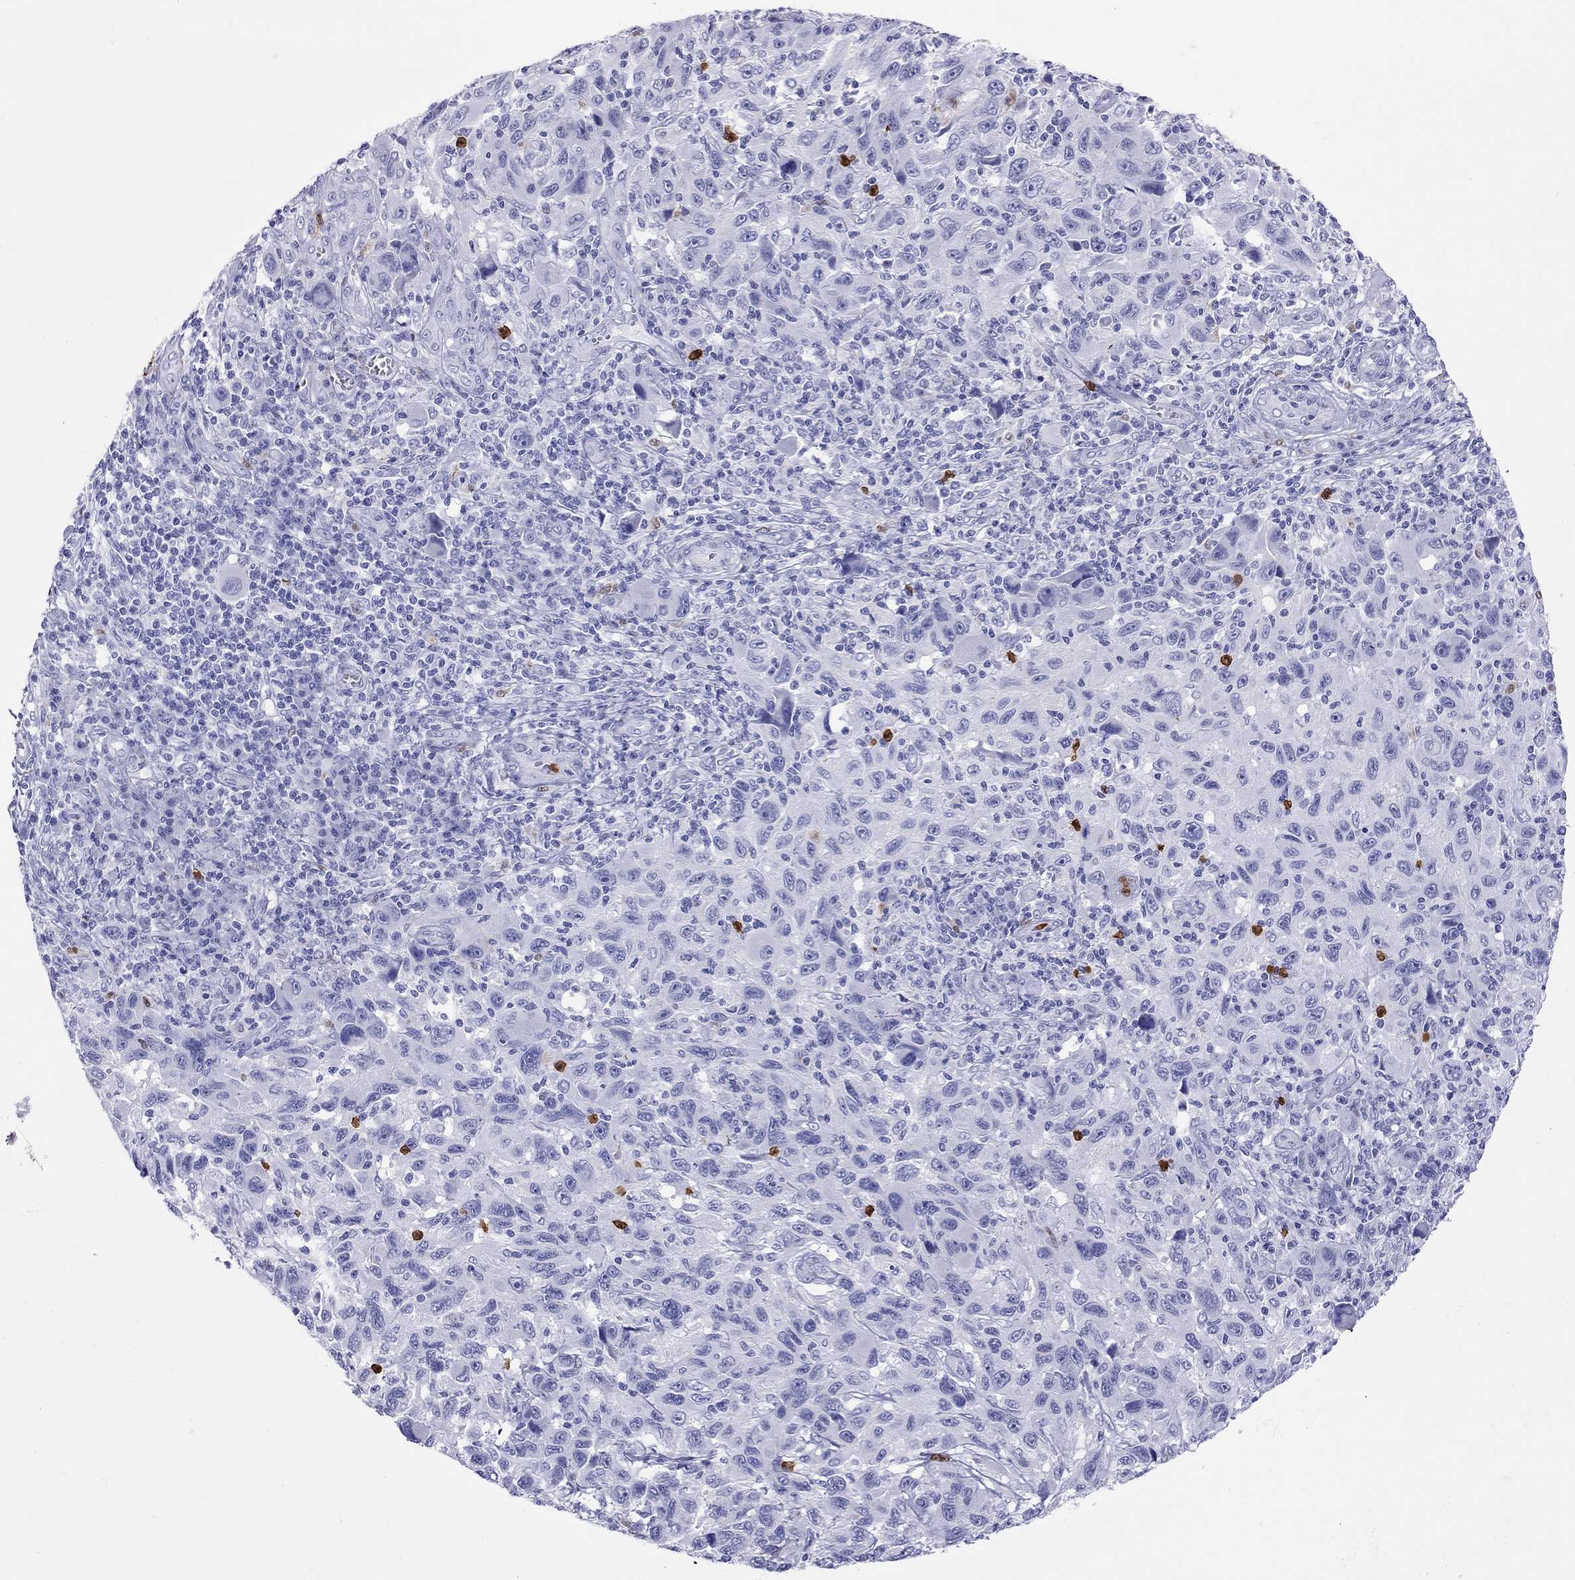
{"staining": {"intensity": "negative", "quantity": "none", "location": "none"}, "tissue": "melanoma", "cell_type": "Tumor cells", "image_type": "cancer", "snomed": [{"axis": "morphology", "description": "Malignant melanoma, NOS"}, {"axis": "topography", "description": "Skin"}], "caption": "The micrograph shows no significant staining in tumor cells of melanoma.", "gene": "SLAMF1", "patient": {"sex": "male", "age": 53}}